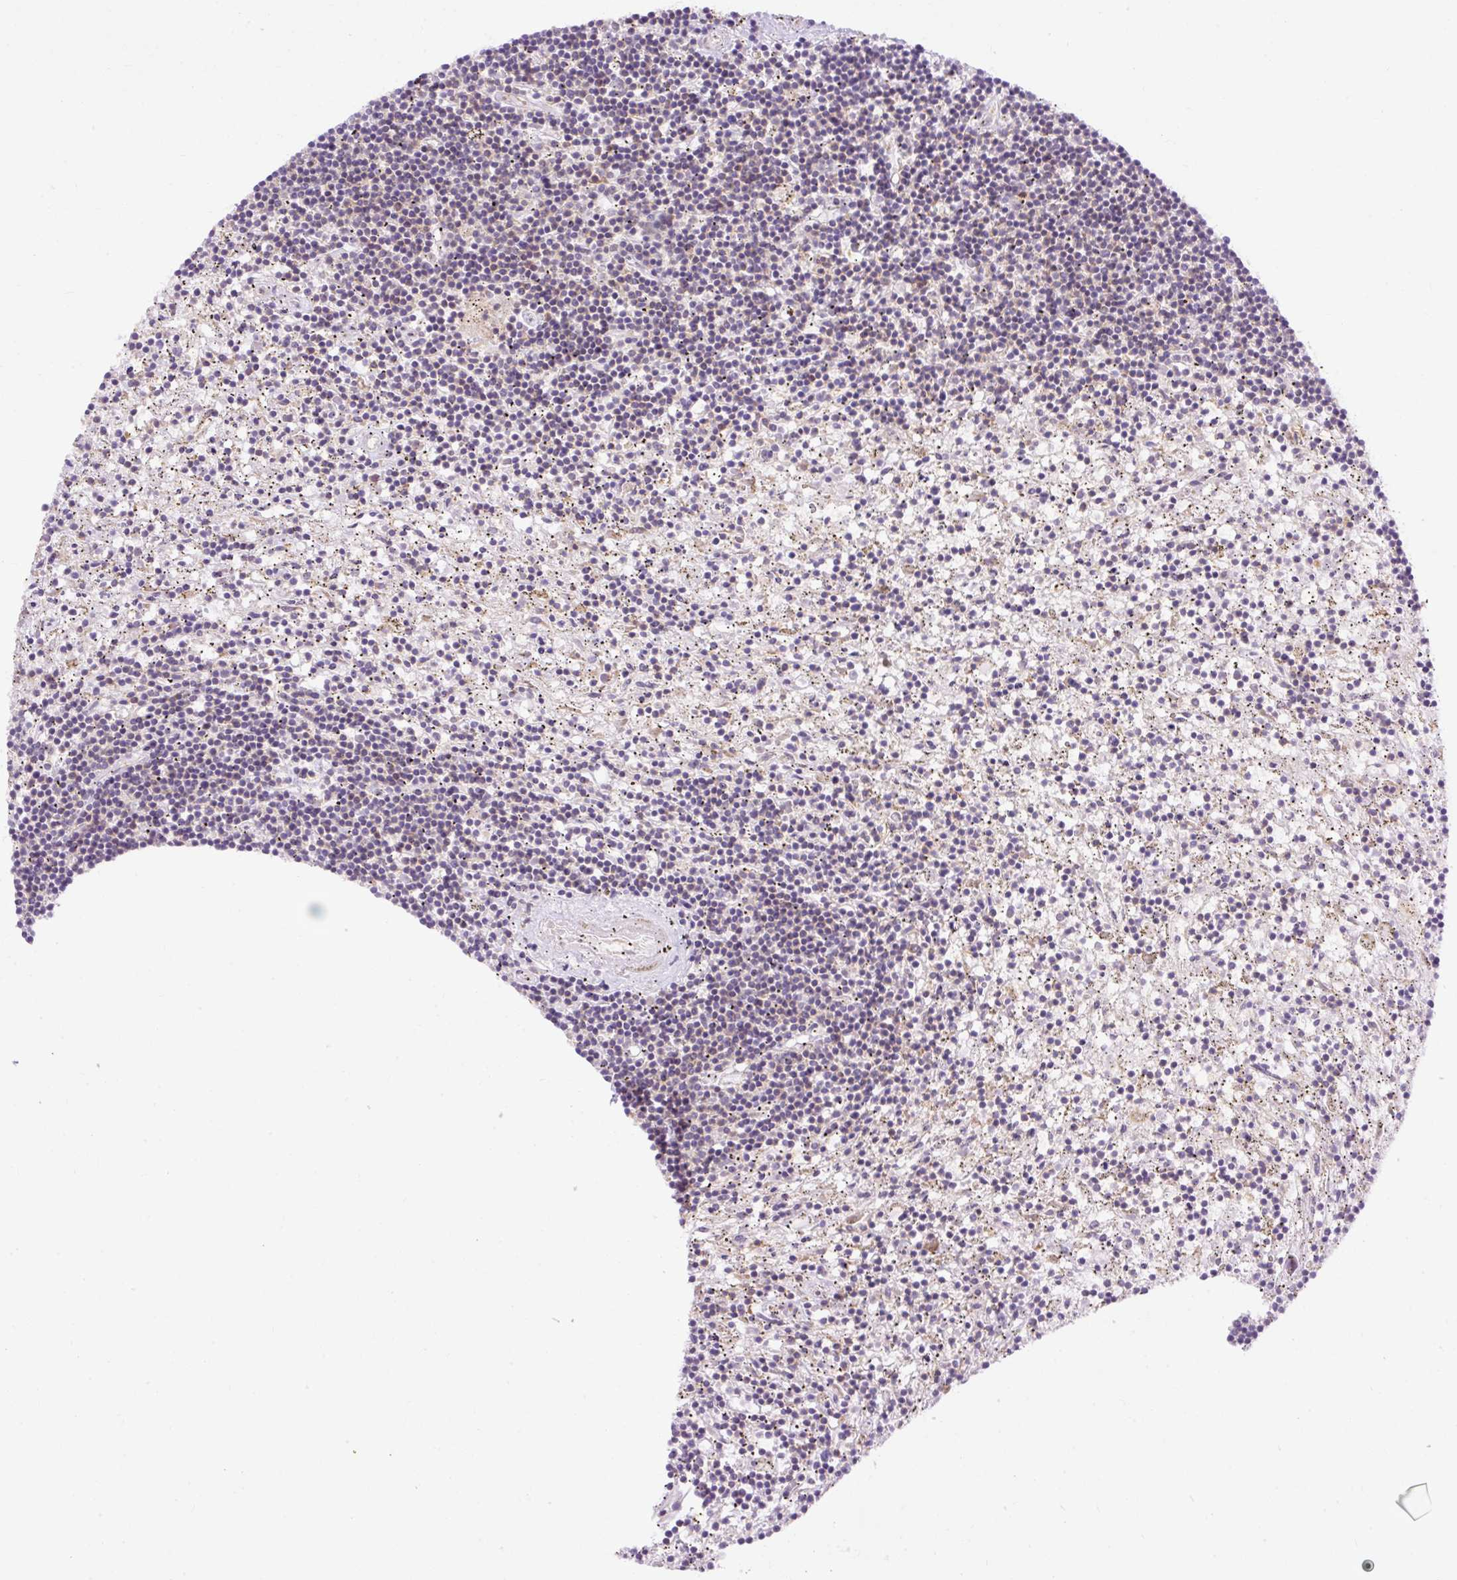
{"staining": {"intensity": "negative", "quantity": "none", "location": "none"}, "tissue": "lymphoma", "cell_type": "Tumor cells", "image_type": "cancer", "snomed": [{"axis": "morphology", "description": "Malignant lymphoma, non-Hodgkin's type, Low grade"}, {"axis": "topography", "description": "Spleen"}], "caption": "Micrograph shows no significant protein staining in tumor cells of malignant lymphoma, non-Hodgkin's type (low-grade). Brightfield microscopy of IHC stained with DAB (3,3'-diaminobenzidine) (brown) and hematoxylin (blue), captured at high magnification.", "gene": "CD83", "patient": {"sex": "male", "age": 76}}